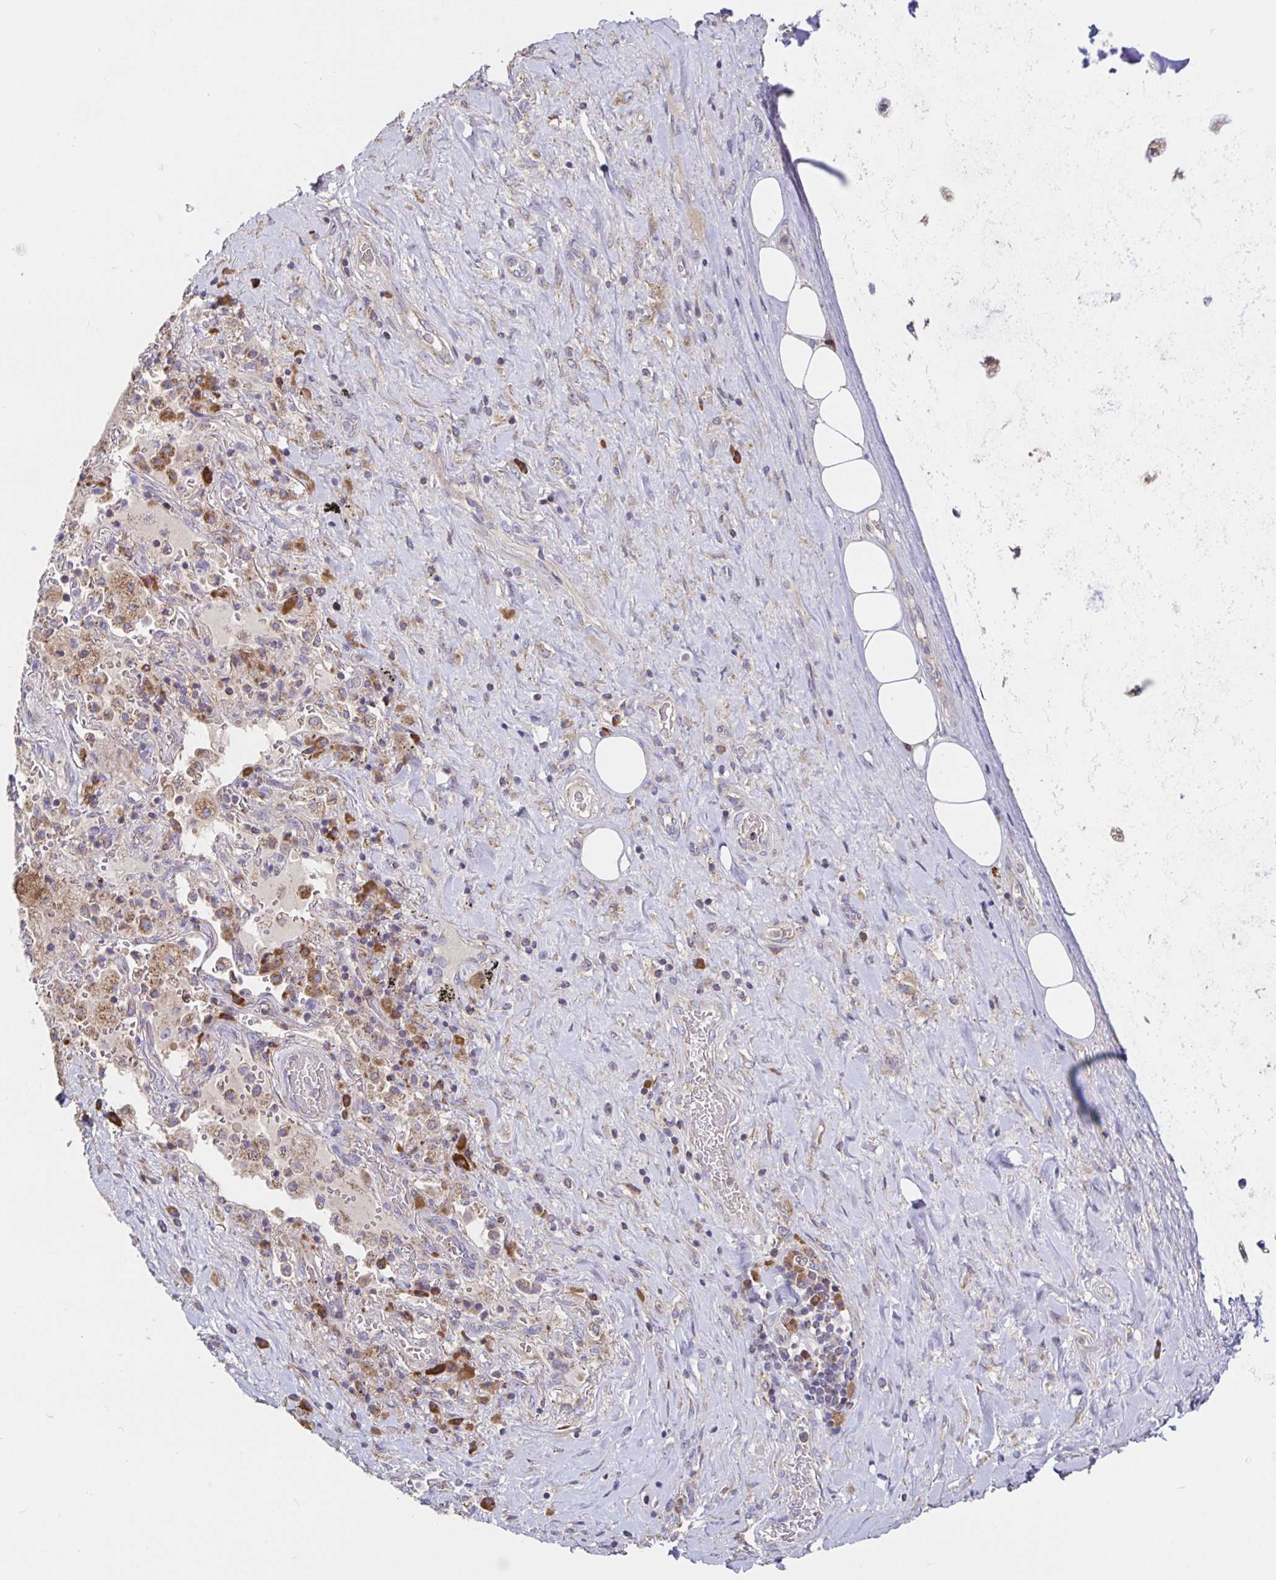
{"staining": {"intensity": "negative", "quantity": "none", "location": "none"}, "tissue": "soft tissue", "cell_type": "Fibroblasts", "image_type": "normal", "snomed": [{"axis": "morphology", "description": "Normal tissue, NOS"}, {"axis": "topography", "description": "Cartilage tissue"}, {"axis": "topography", "description": "Bronchus"}], "caption": "This photomicrograph is of normal soft tissue stained with immunohistochemistry to label a protein in brown with the nuclei are counter-stained blue. There is no staining in fibroblasts.", "gene": "PRDX3", "patient": {"sex": "male", "age": 64}}